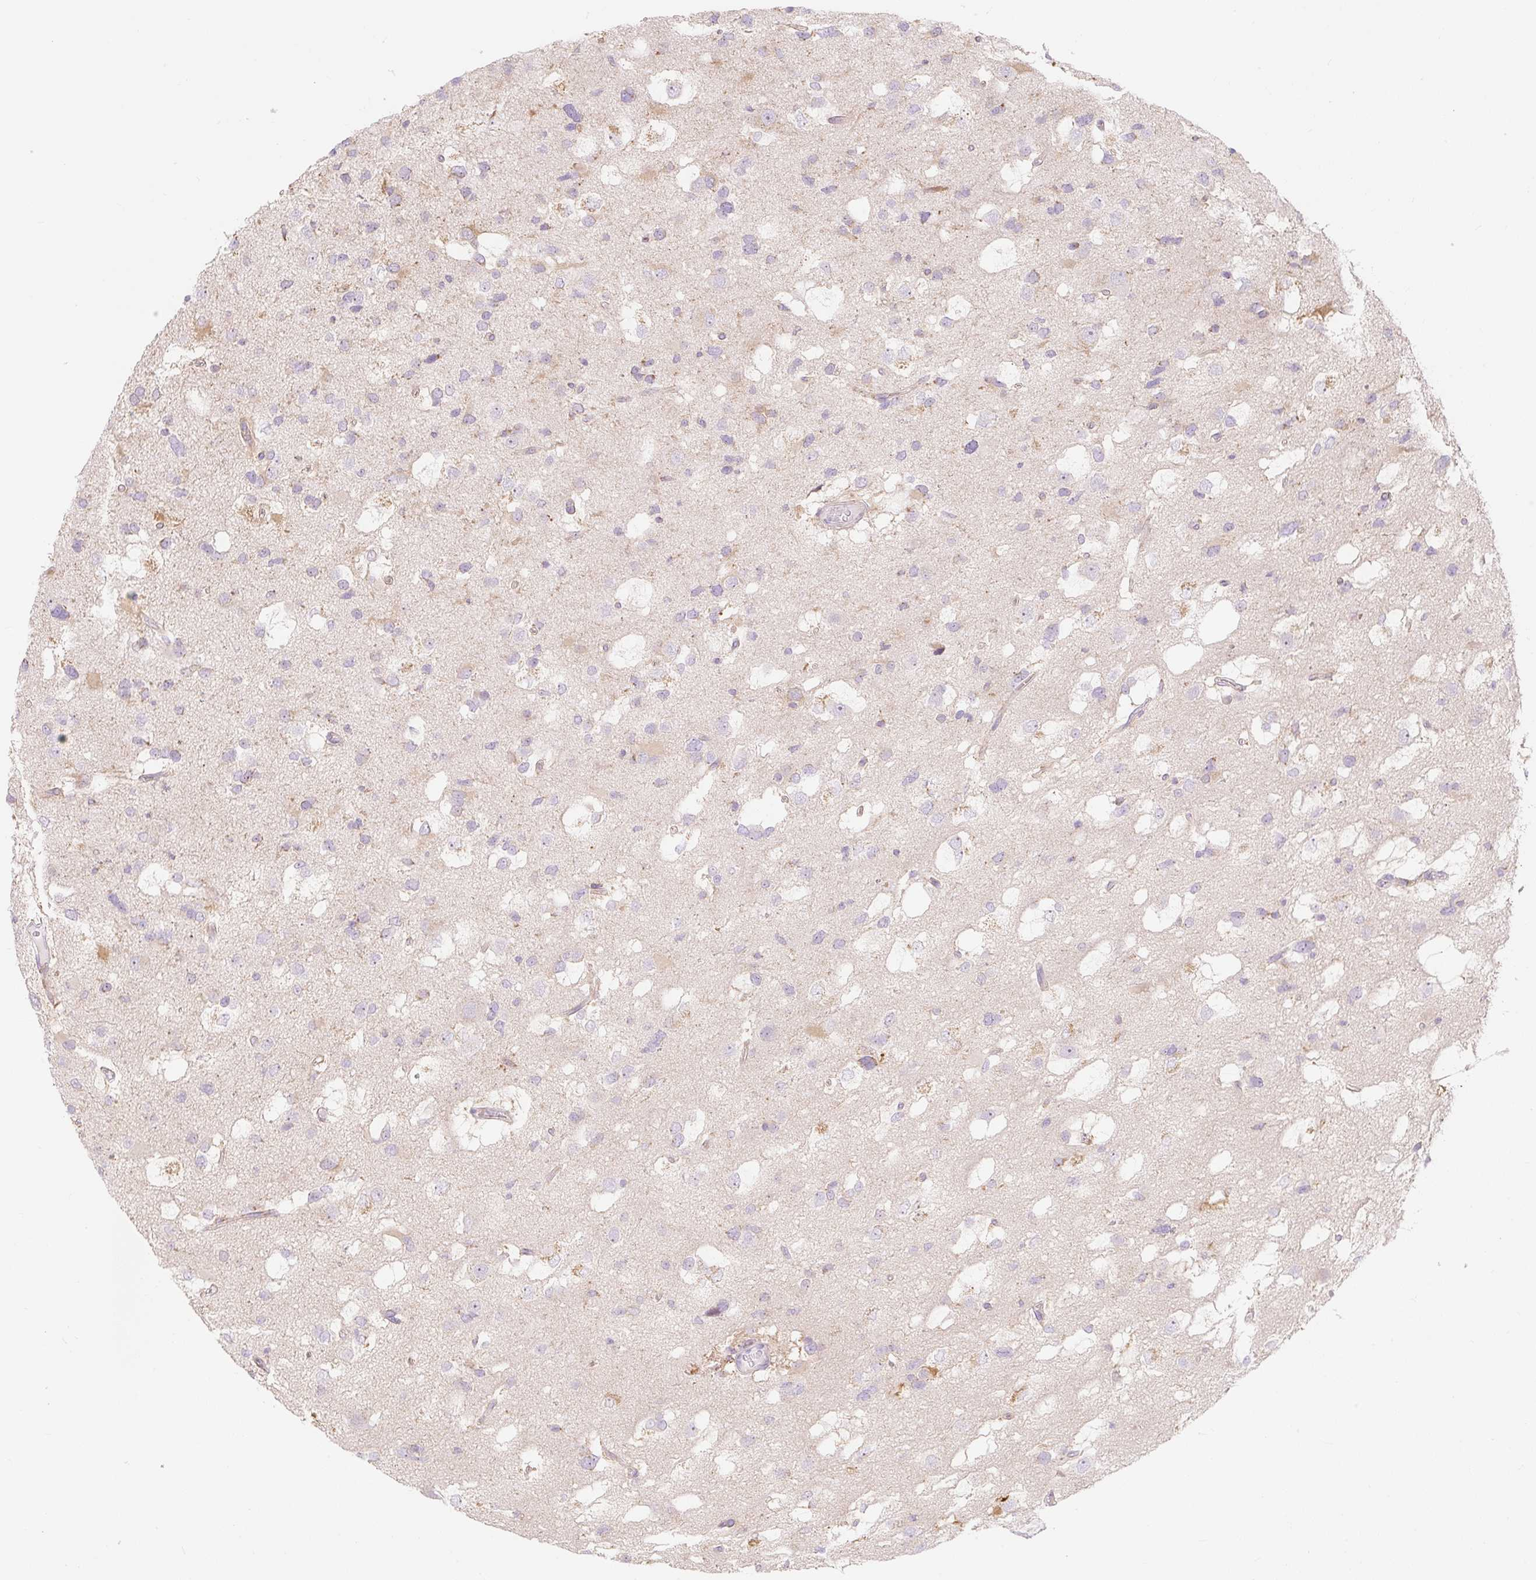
{"staining": {"intensity": "negative", "quantity": "none", "location": "none"}, "tissue": "glioma", "cell_type": "Tumor cells", "image_type": "cancer", "snomed": [{"axis": "morphology", "description": "Glioma, malignant, High grade"}, {"axis": "topography", "description": "Brain"}], "caption": "The image displays no significant staining in tumor cells of high-grade glioma (malignant).", "gene": "DHX35", "patient": {"sex": "male", "age": 53}}